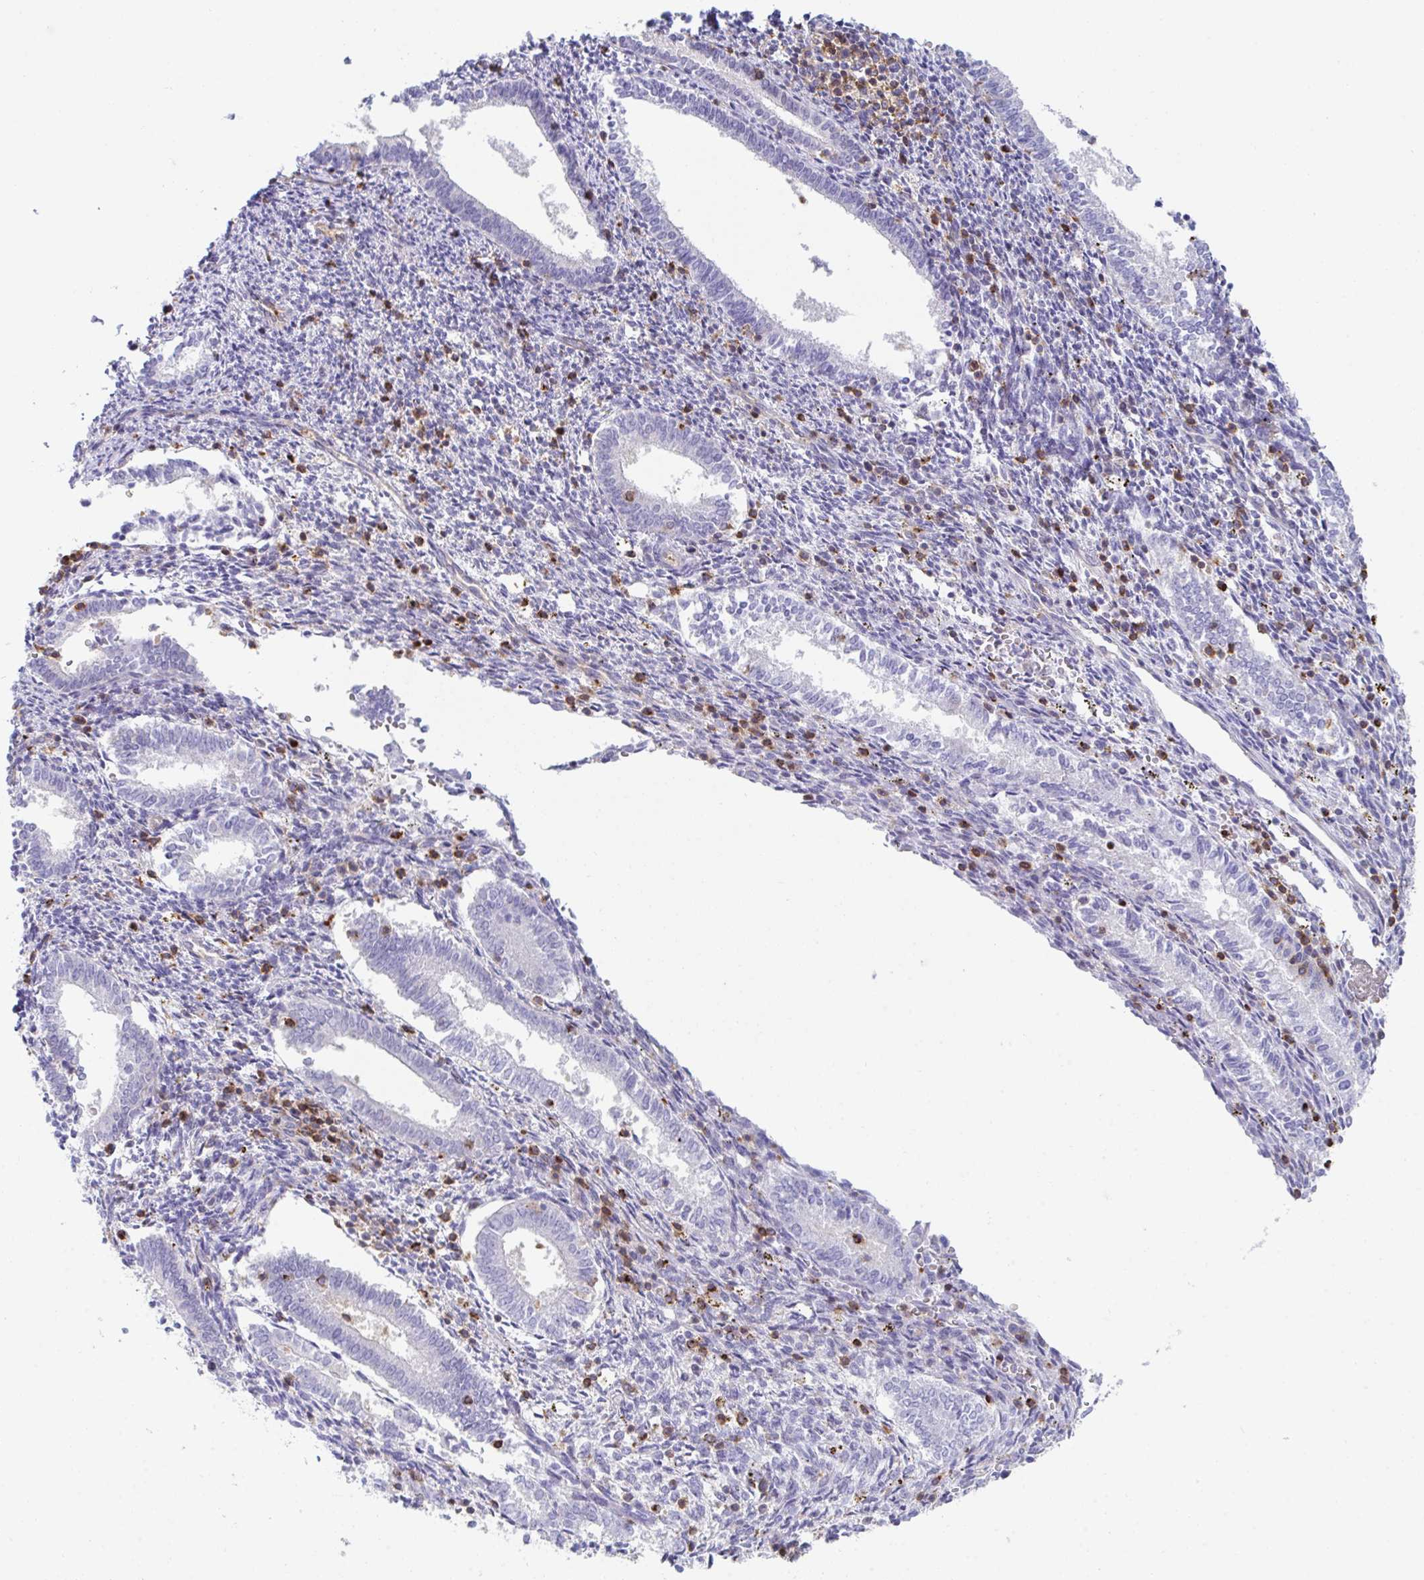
{"staining": {"intensity": "negative", "quantity": "none", "location": "none"}, "tissue": "endometrium", "cell_type": "Cells in endometrial stroma", "image_type": "normal", "snomed": [{"axis": "morphology", "description": "Normal tissue, NOS"}, {"axis": "topography", "description": "Endometrium"}], "caption": "IHC image of normal human endometrium stained for a protein (brown), which demonstrates no expression in cells in endometrial stroma.", "gene": "WNK1", "patient": {"sex": "female", "age": 41}}